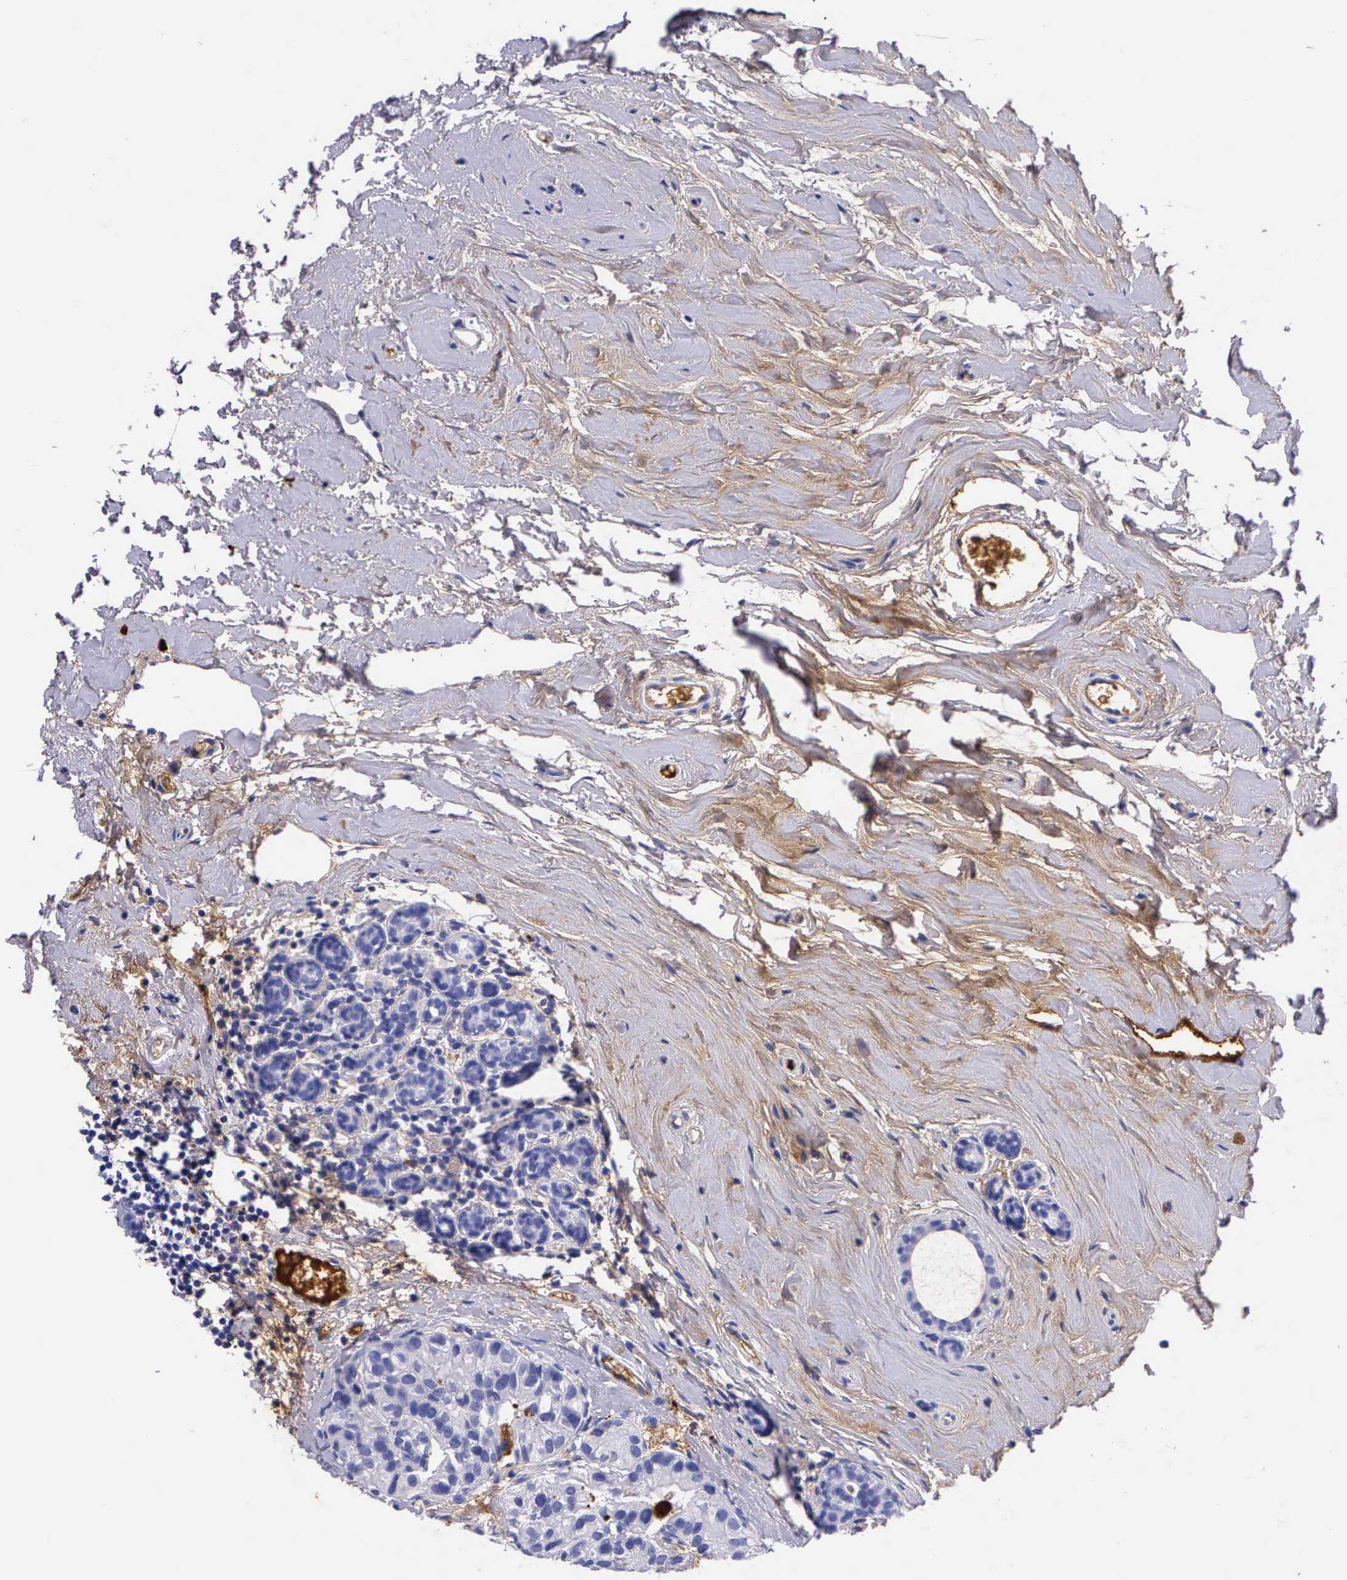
{"staining": {"intensity": "negative", "quantity": "none", "location": "none"}, "tissue": "breast cancer", "cell_type": "Tumor cells", "image_type": "cancer", "snomed": [{"axis": "morphology", "description": "Duct carcinoma"}, {"axis": "topography", "description": "Breast"}], "caption": "Intraductal carcinoma (breast) was stained to show a protein in brown. There is no significant staining in tumor cells.", "gene": "PLG", "patient": {"sex": "female", "age": 69}}